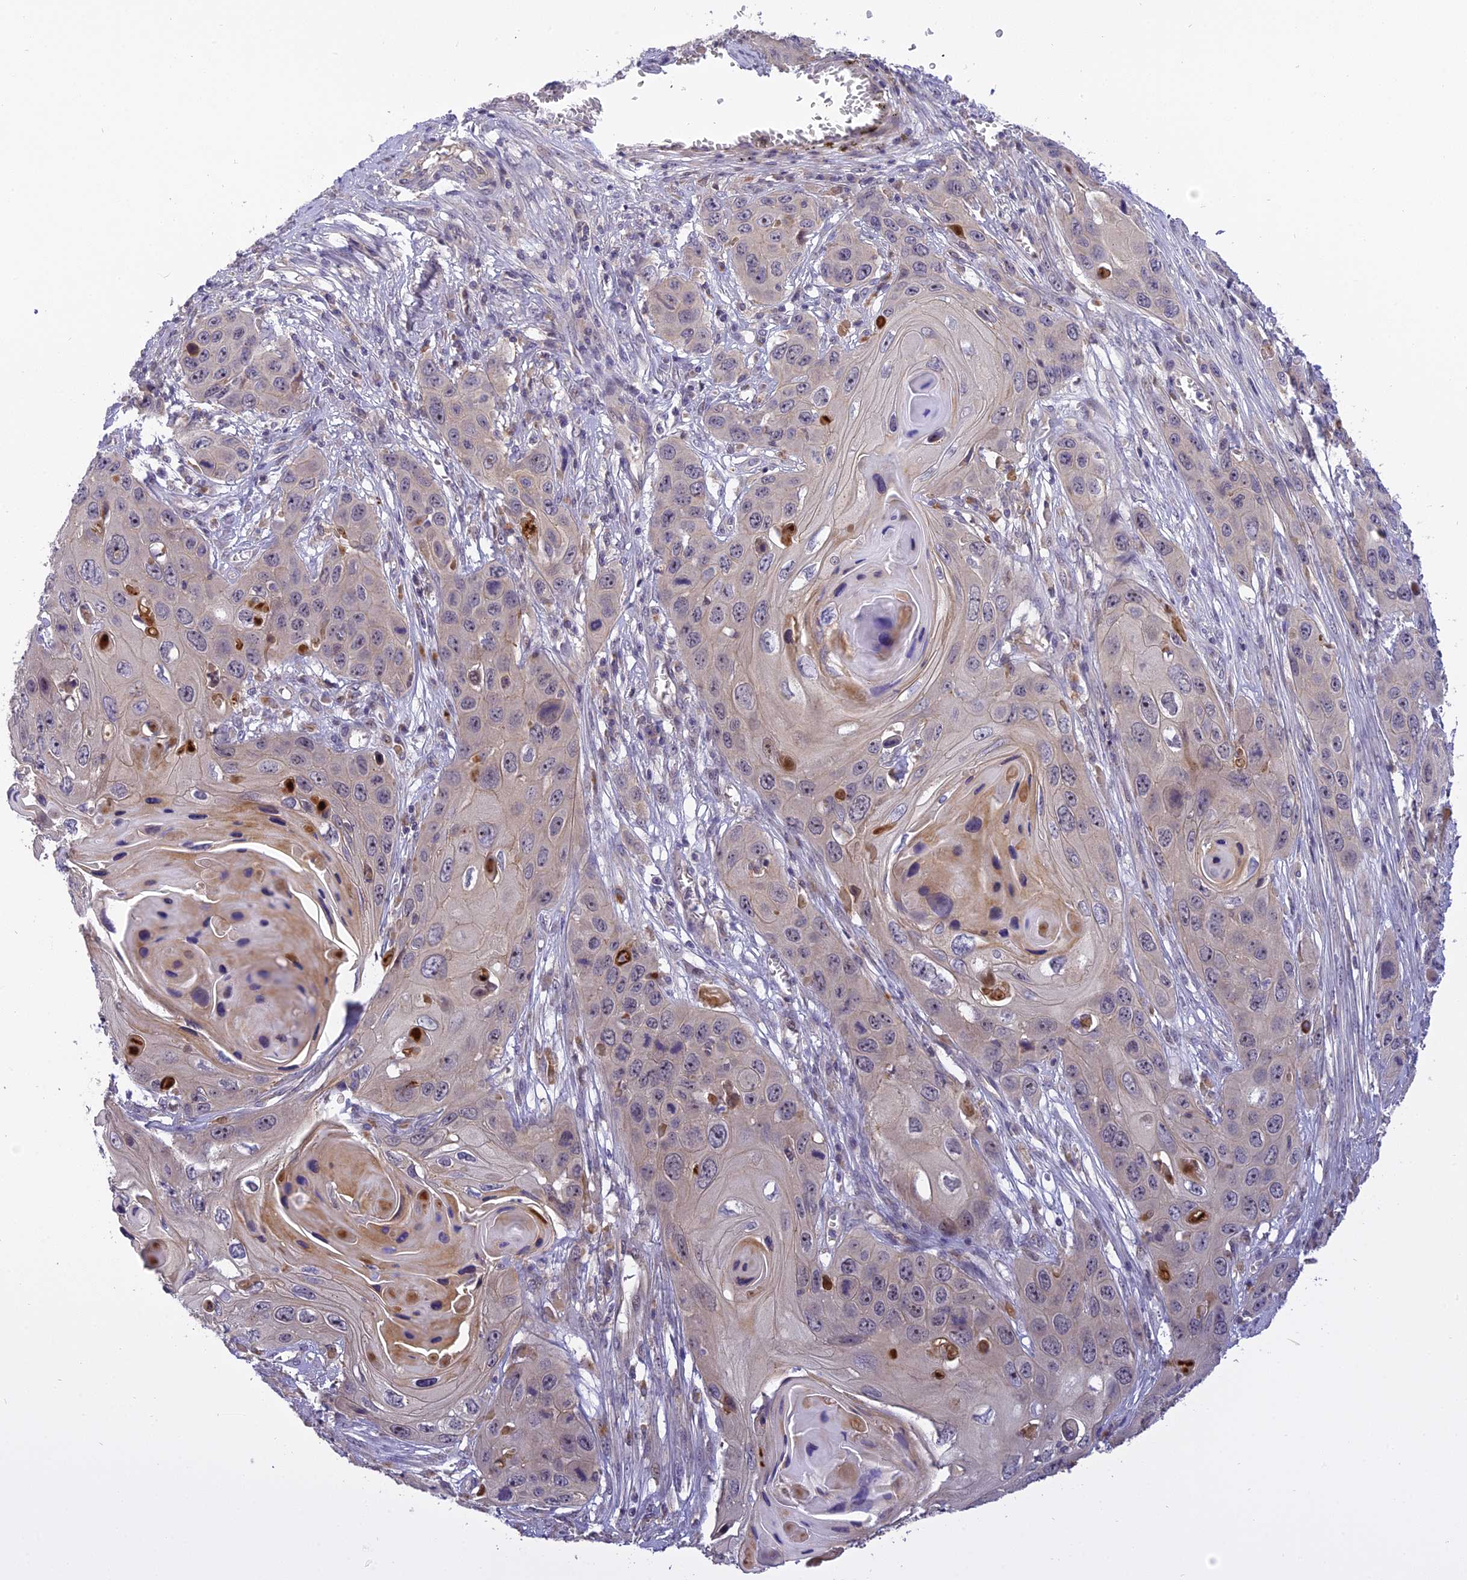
{"staining": {"intensity": "negative", "quantity": "none", "location": "none"}, "tissue": "skin cancer", "cell_type": "Tumor cells", "image_type": "cancer", "snomed": [{"axis": "morphology", "description": "Squamous cell carcinoma, NOS"}, {"axis": "topography", "description": "Skin"}], "caption": "High power microscopy image of an immunohistochemistry histopathology image of skin cancer, revealing no significant expression in tumor cells.", "gene": "FNIP2", "patient": {"sex": "male", "age": 55}}